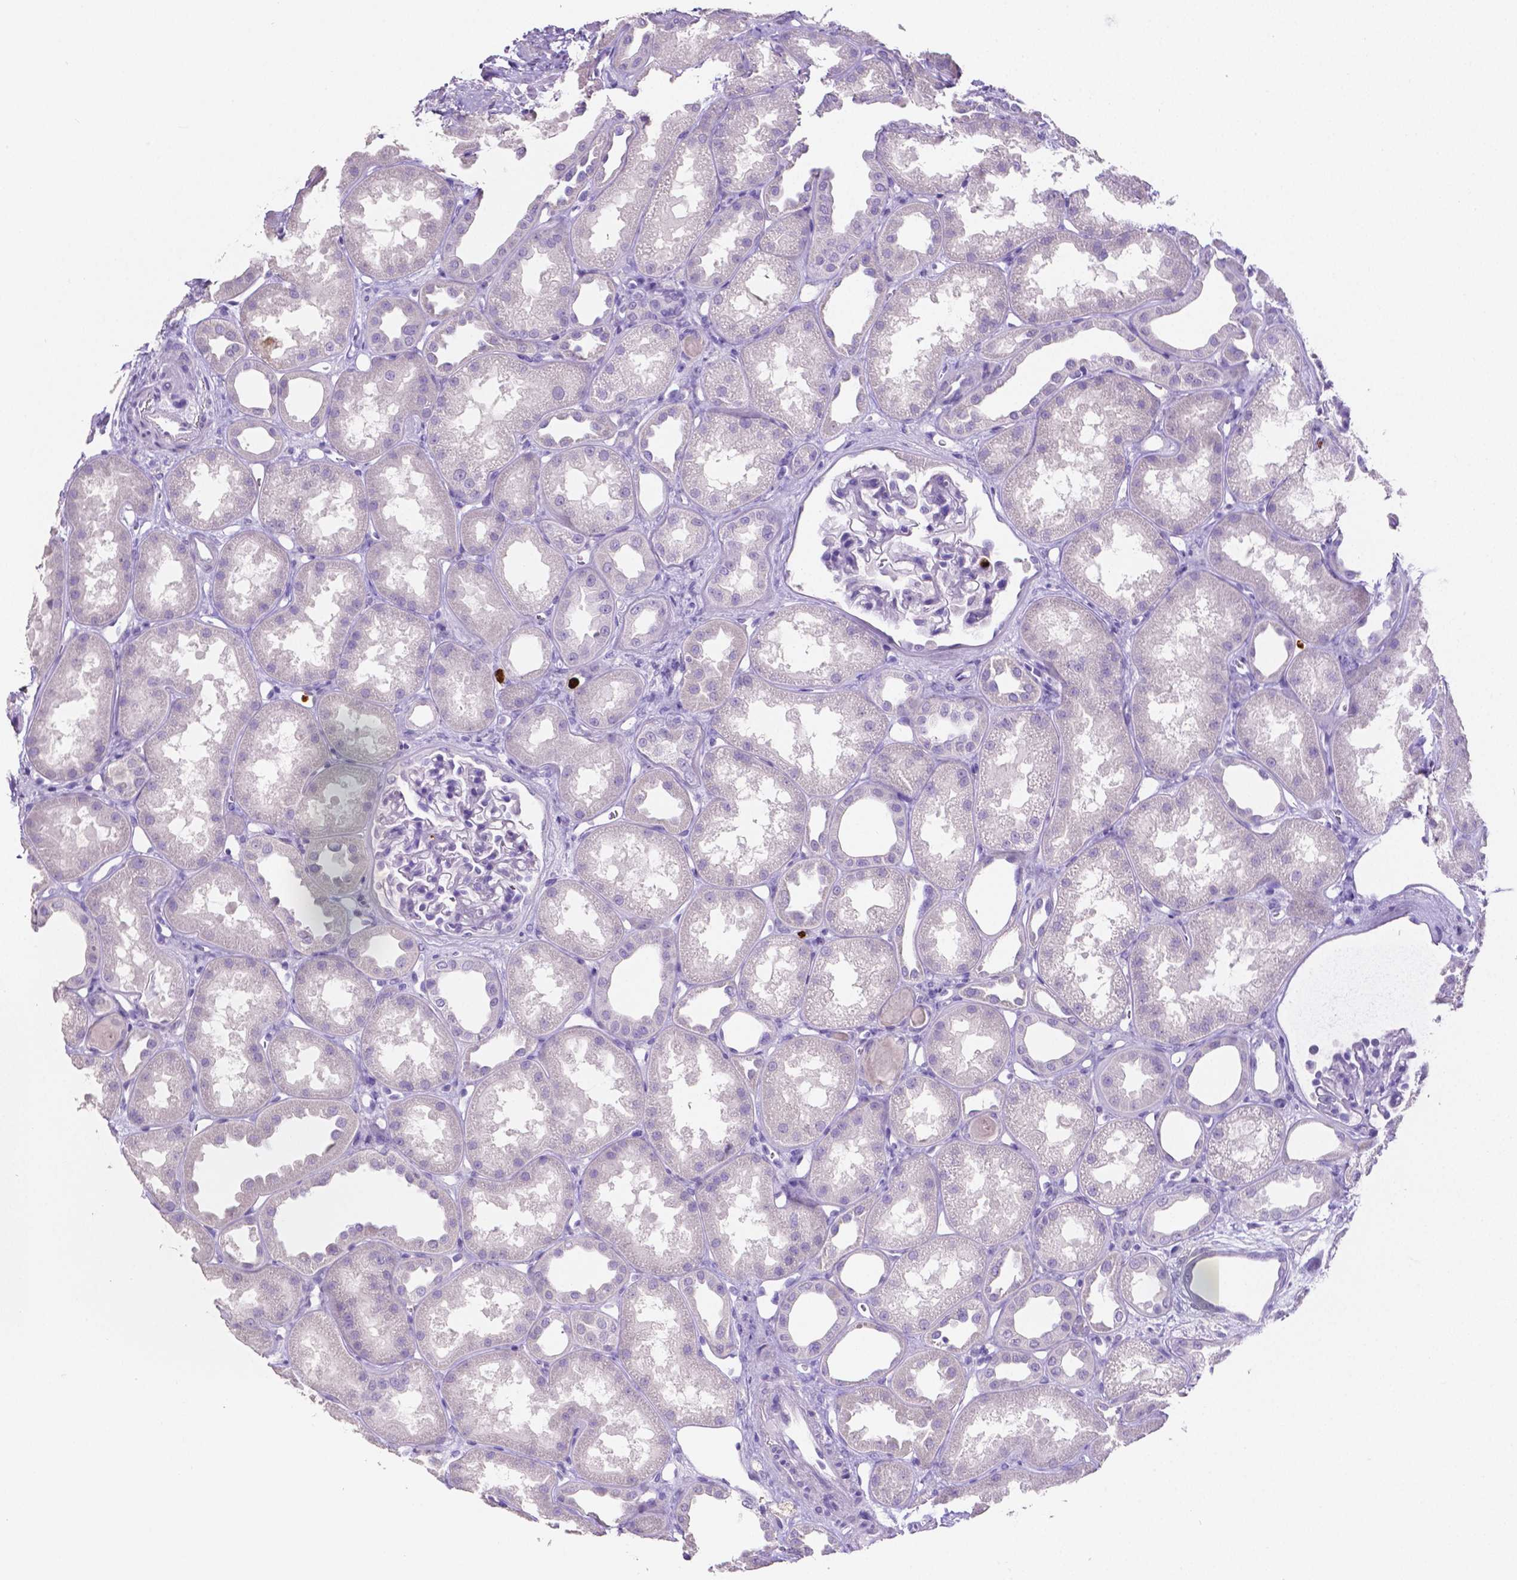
{"staining": {"intensity": "negative", "quantity": "none", "location": "none"}, "tissue": "kidney", "cell_type": "Cells in glomeruli", "image_type": "normal", "snomed": [{"axis": "morphology", "description": "Normal tissue, NOS"}, {"axis": "topography", "description": "Kidney"}], "caption": "This is an immunohistochemistry photomicrograph of normal human kidney. There is no positivity in cells in glomeruli.", "gene": "MMP9", "patient": {"sex": "male", "age": 61}}